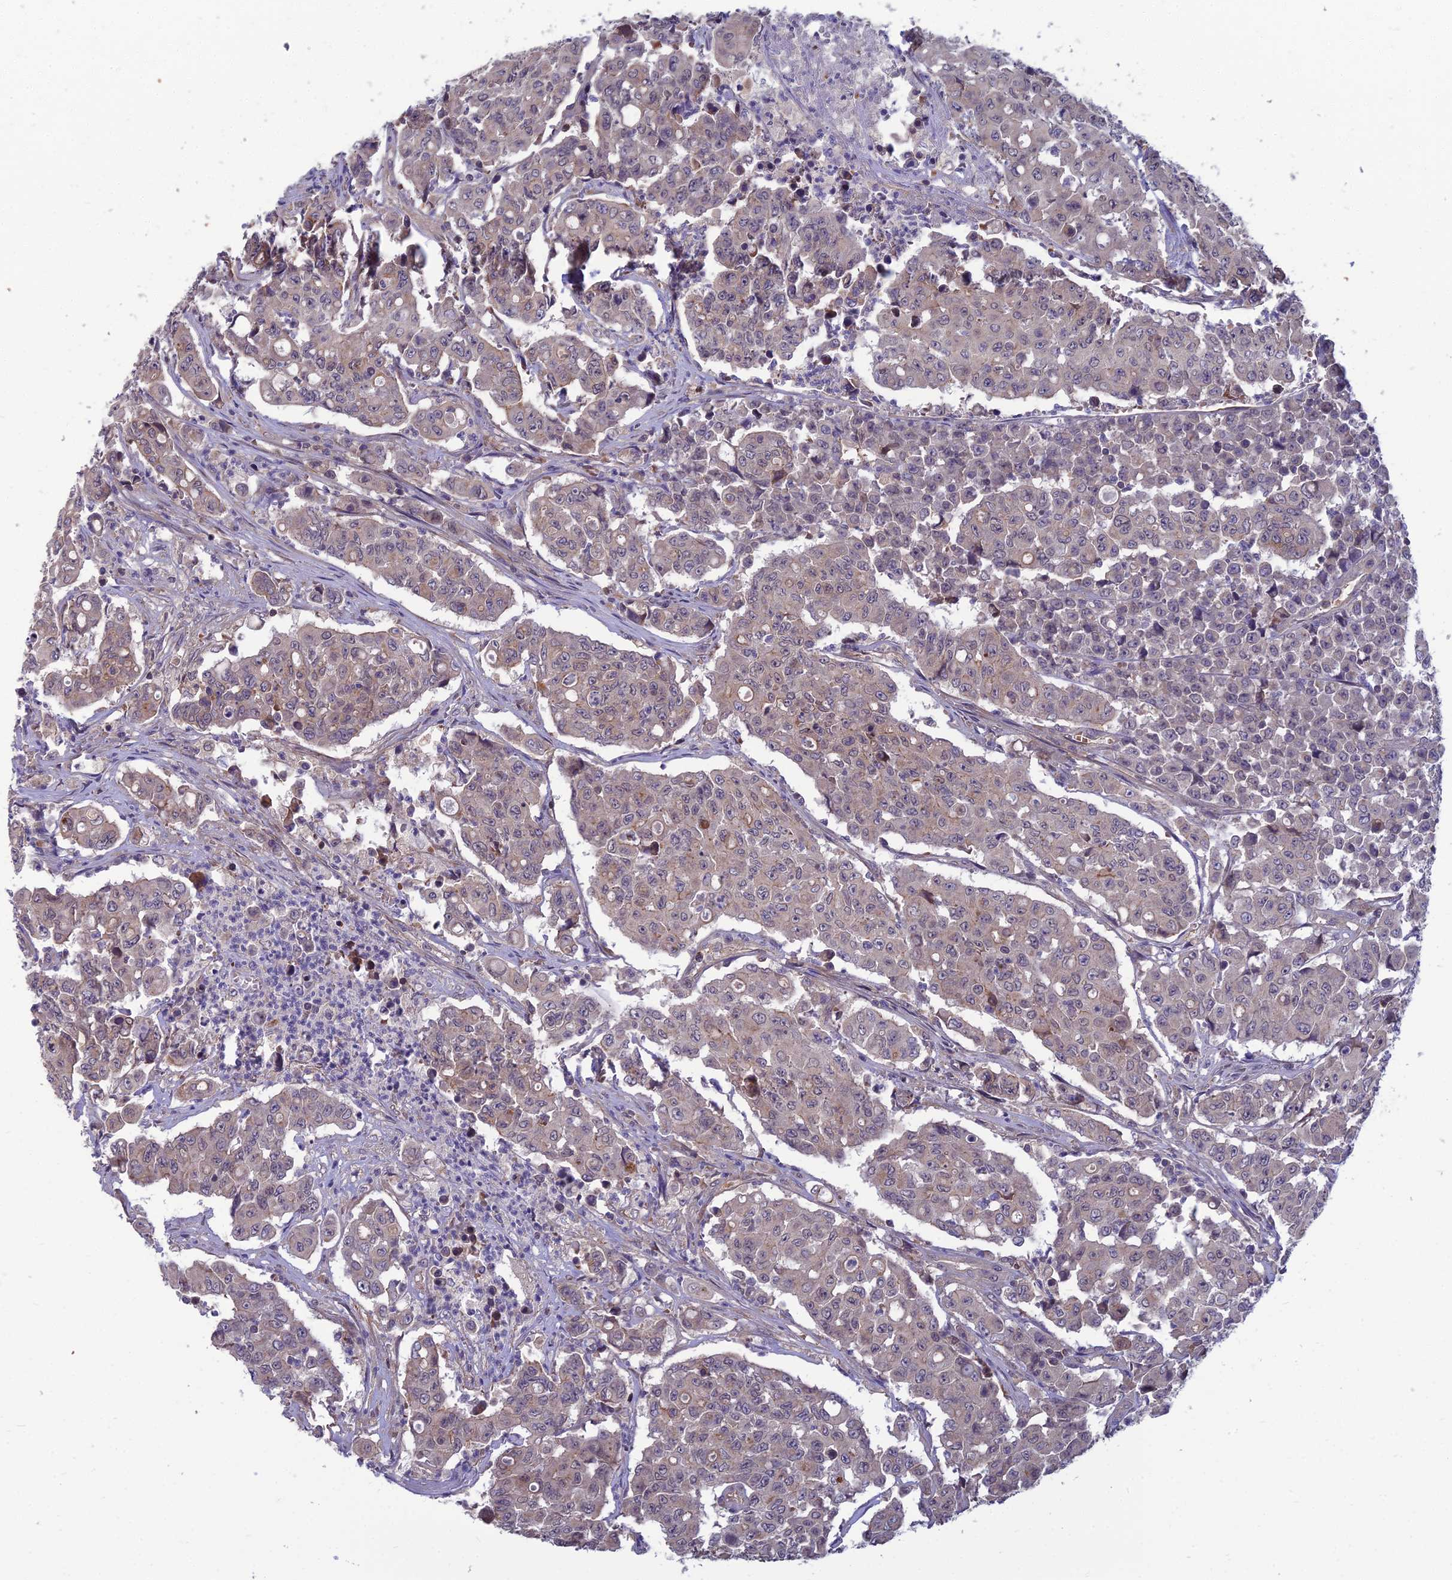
{"staining": {"intensity": "negative", "quantity": "none", "location": "none"}, "tissue": "colorectal cancer", "cell_type": "Tumor cells", "image_type": "cancer", "snomed": [{"axis": "morphology", "description": "Adenocarcinoma, NOS"}, {"axis": "topography", "description": "Colon"}], "caption": "Protein analysis of colorectal adenocarcinoma demonstrates no significant staining in tumor cells.", "gene": "OPA3", "patient": {"sex": "male", "age": 51}}